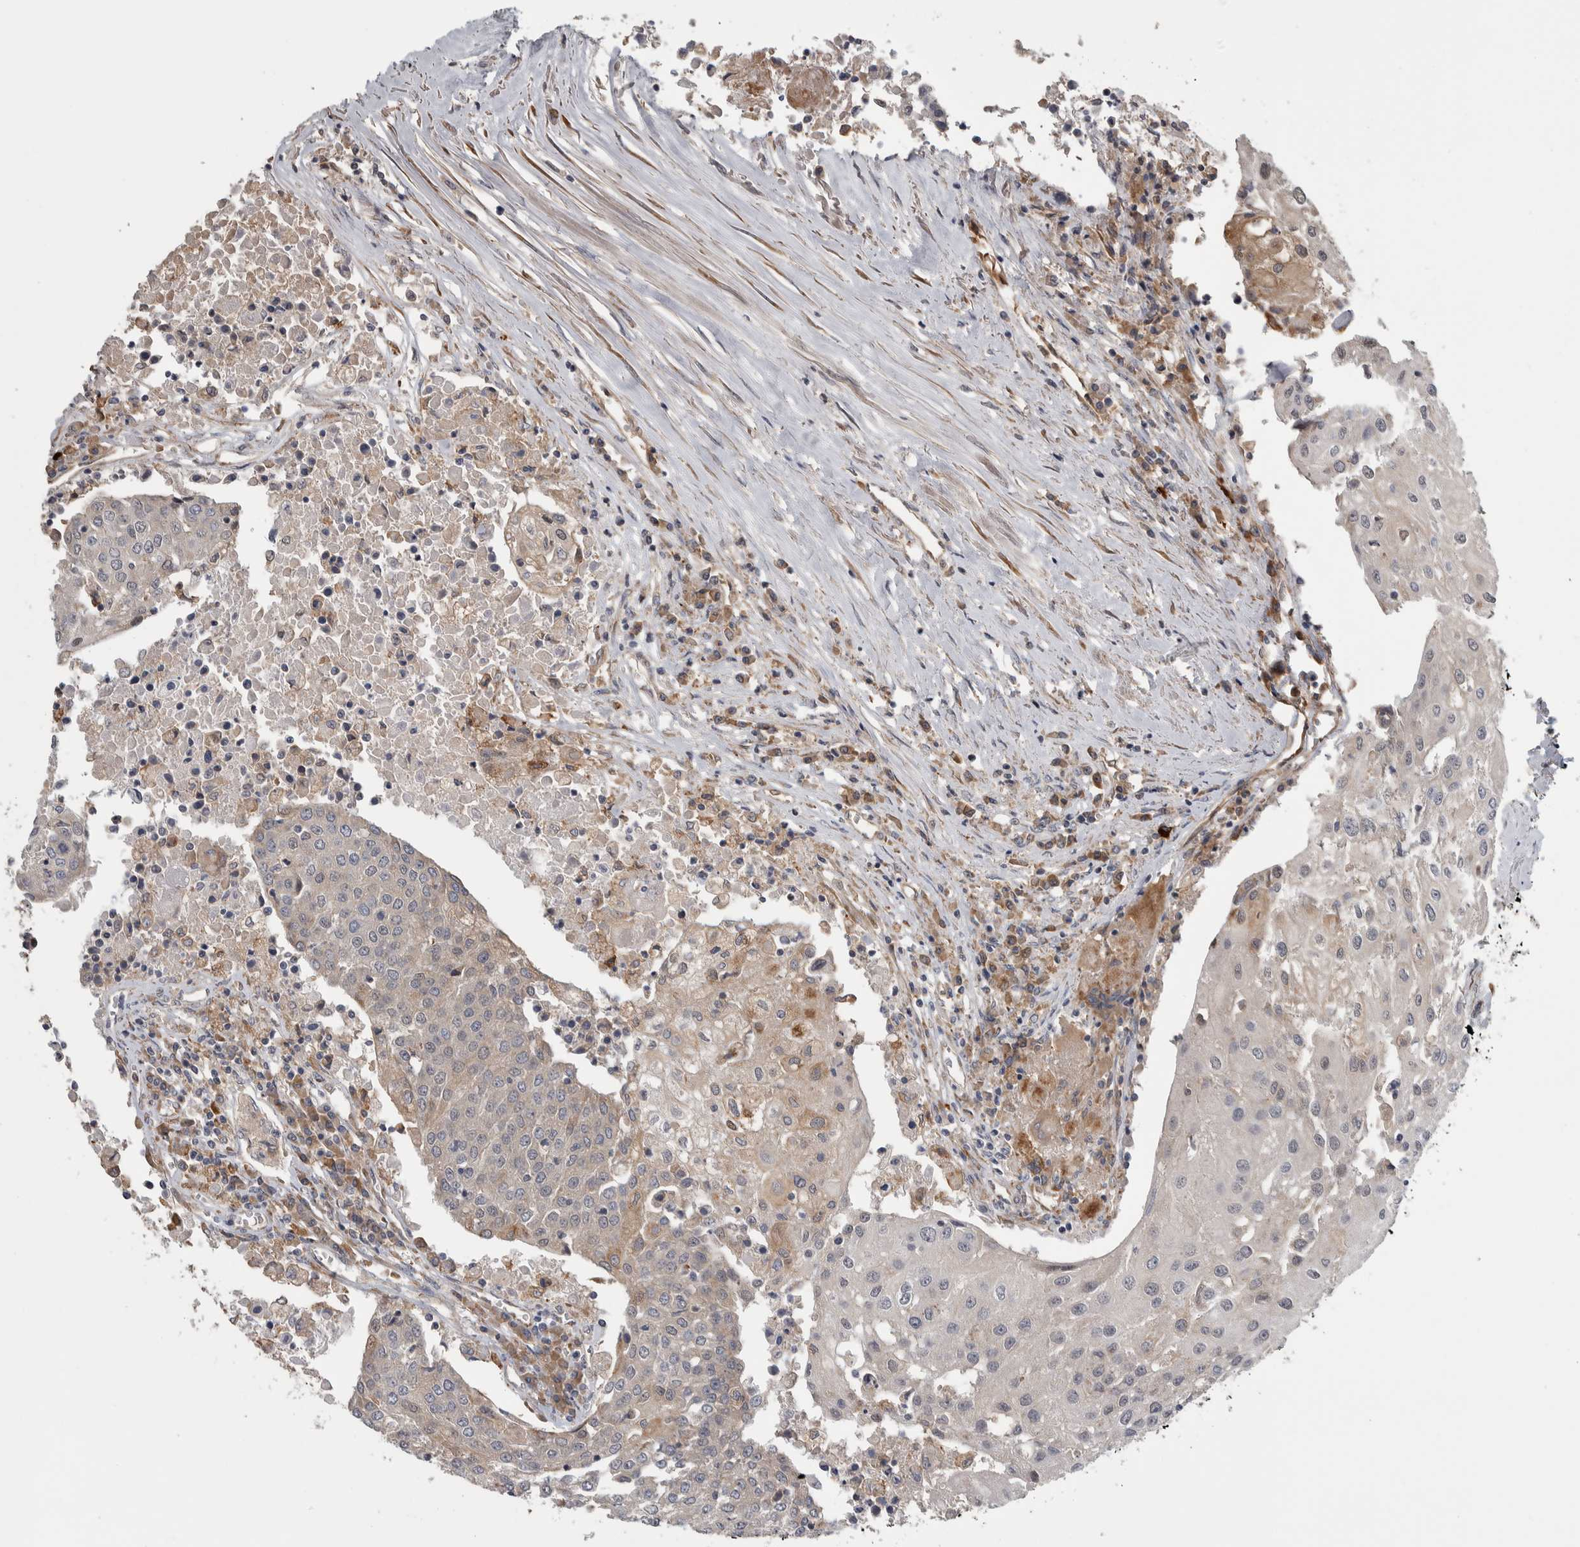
{"staining": {"intensity": "weak", "quantity": "<25%", "location": "cytoplasmic/membranous"}, "tissue": "urothelial cancer", "cell_type": "Tumor cells", "image_type": "cancer", "snomed": [{"axis": "morphology", "description": "Urothelial carcinoma, High grade"}, {"axis": "topography", "description": "Urinary bladder"}], "caption": "Tumor cells are negative for brown protein staining in urothelial cancer.", "gene": "PRDM4", "patient": {"sex": "female", "age": 85}}